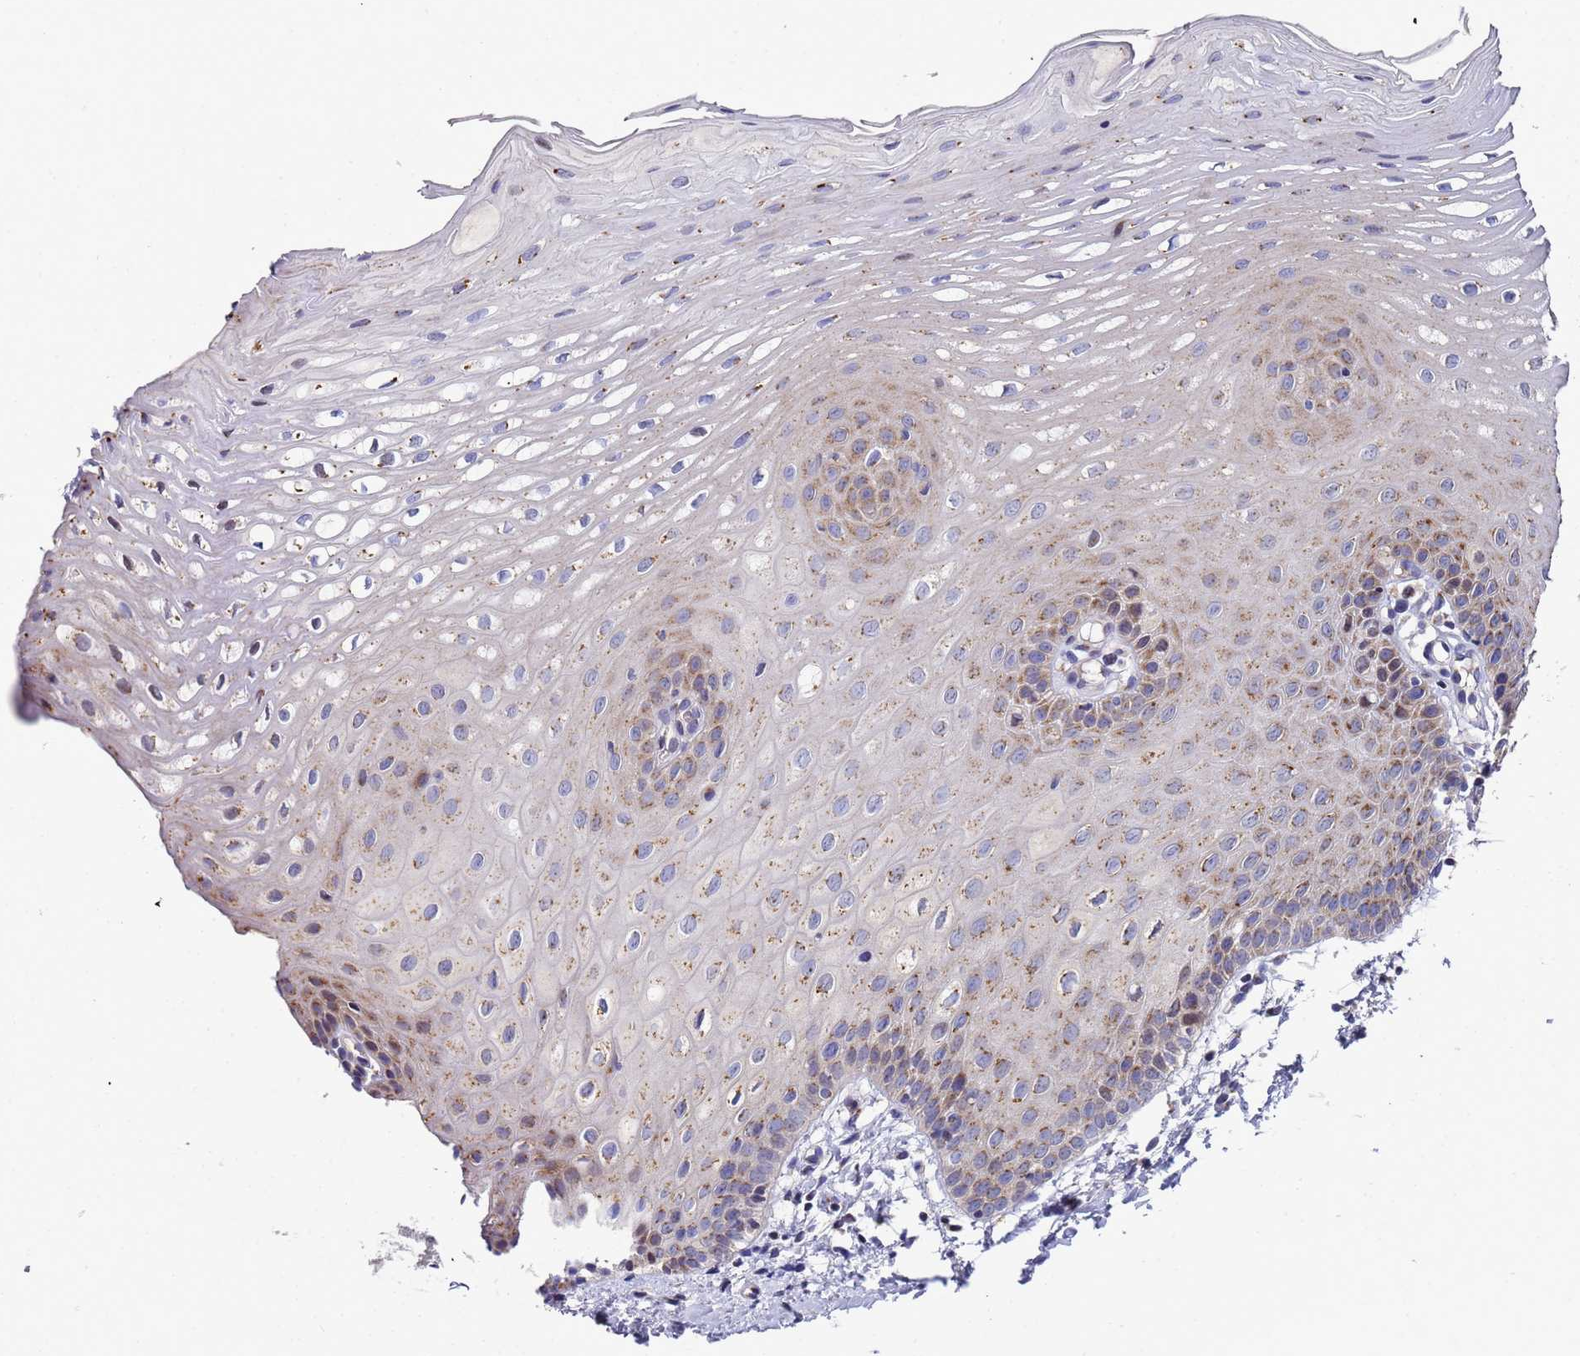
{"staining": {"intensity": "moderate", "quantity": "<25%", "location": "cytoplasmic/membranous"}, "tissue": "oral mucosa", "cell_type": "Squamous epithelial cells", "image_type": "normal", "snomed": [{"axis": "morphology", "description": "Normal tissue, NOS"}, {"axis": "topography", "description": "Oral tissue"}], "caption": "Immunohistochemical staining of normal oral mucosa shows moderate cytoplasmic/membranous protein expression in about <25% of squamous epithelial cells.", "gene": "NSUN6", "patient": {"sex": "female", "age": 39}}